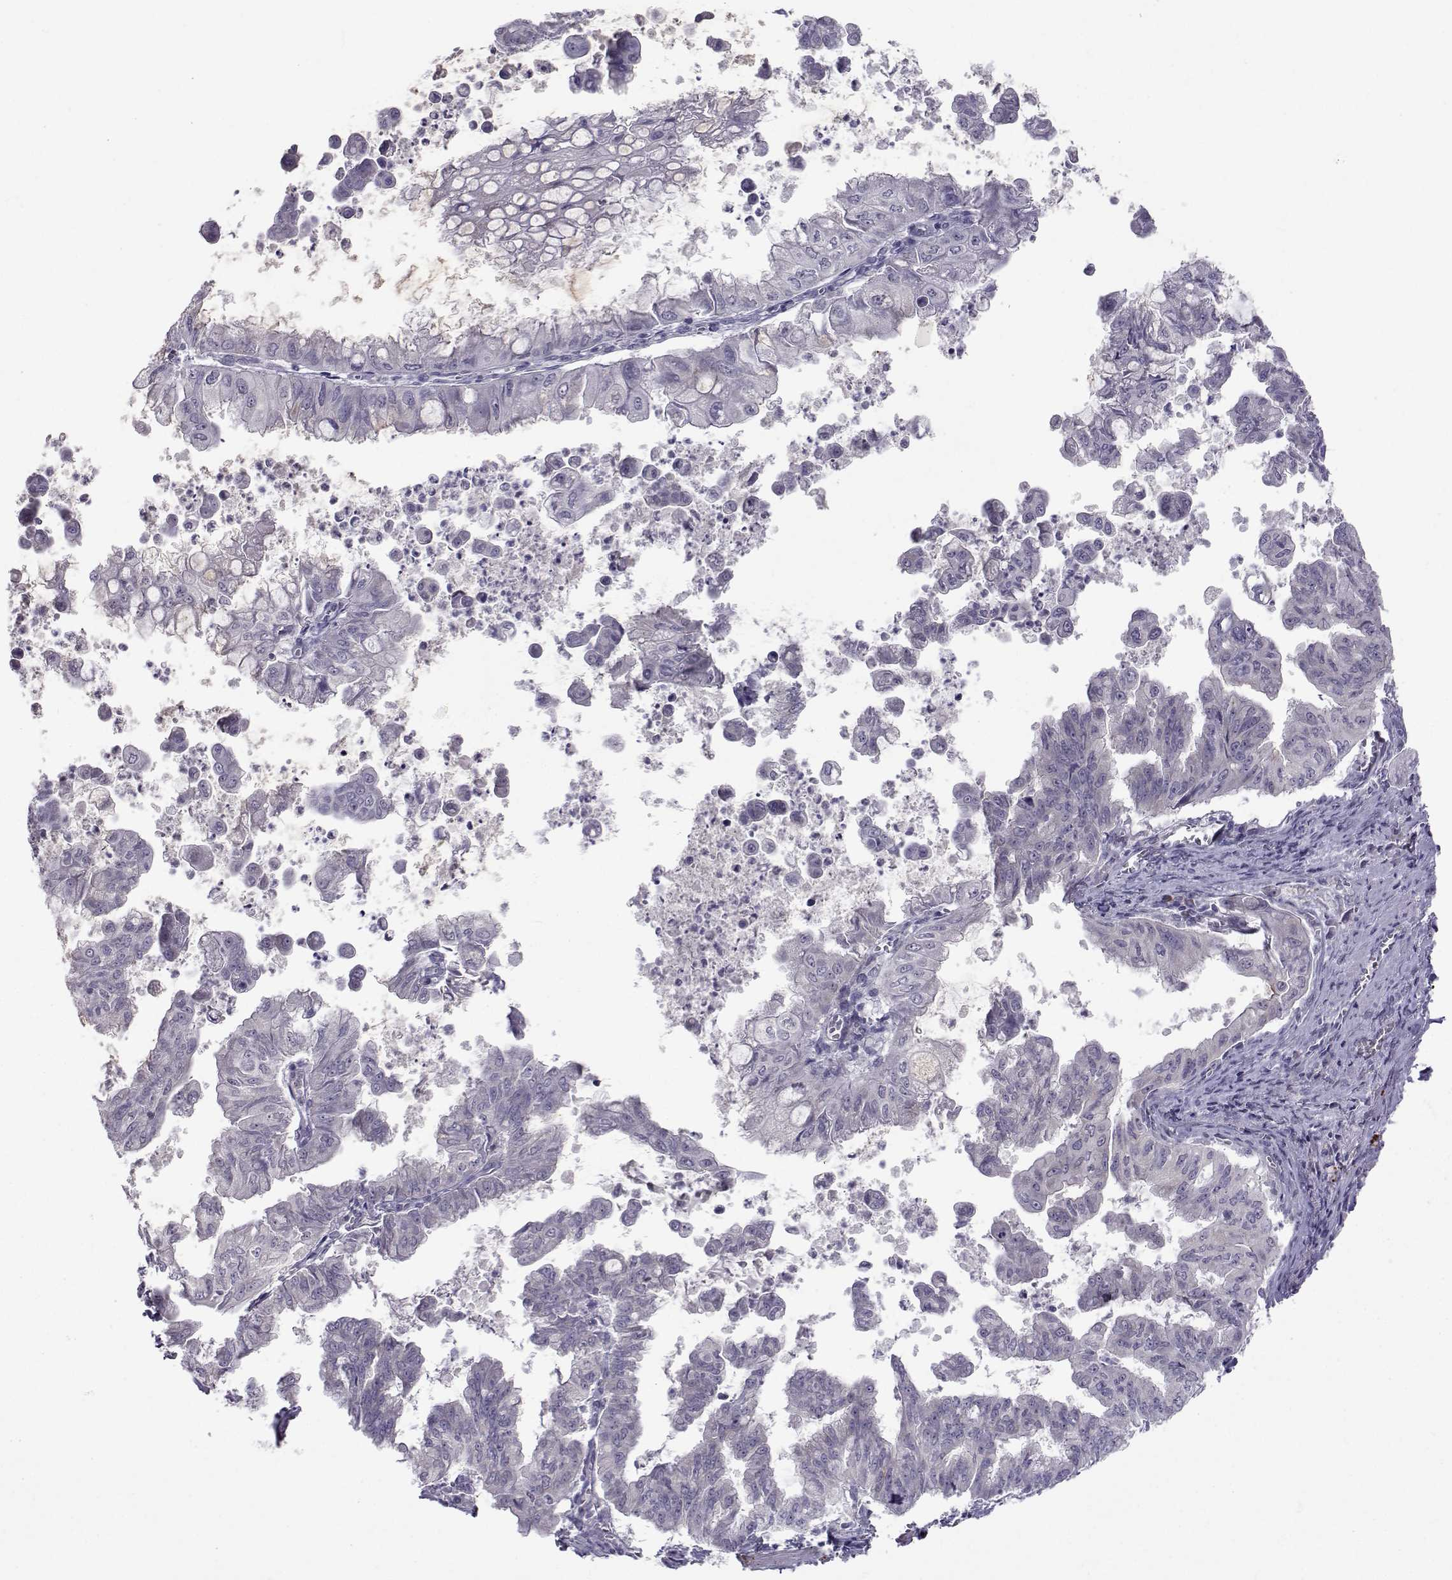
{"staining": {"intensity": "negative", "quantity": "none", "location": "none"}, "tissue": "stomach cancer", "cell_type": "Tumor cells", "image_type": "cancer", "snomed": [{"axis": "morphology", "description": "Adenocarcinoma, NOS"}, {"axis": "topography", "description": "Stomach, upper"}], "caption": "Stomach cancer was stained to show a protein in brown. There is no significant positivity in tumor cells.", "gene": "SLC6A3", "patient": {"sex": "male", "age": 80}}